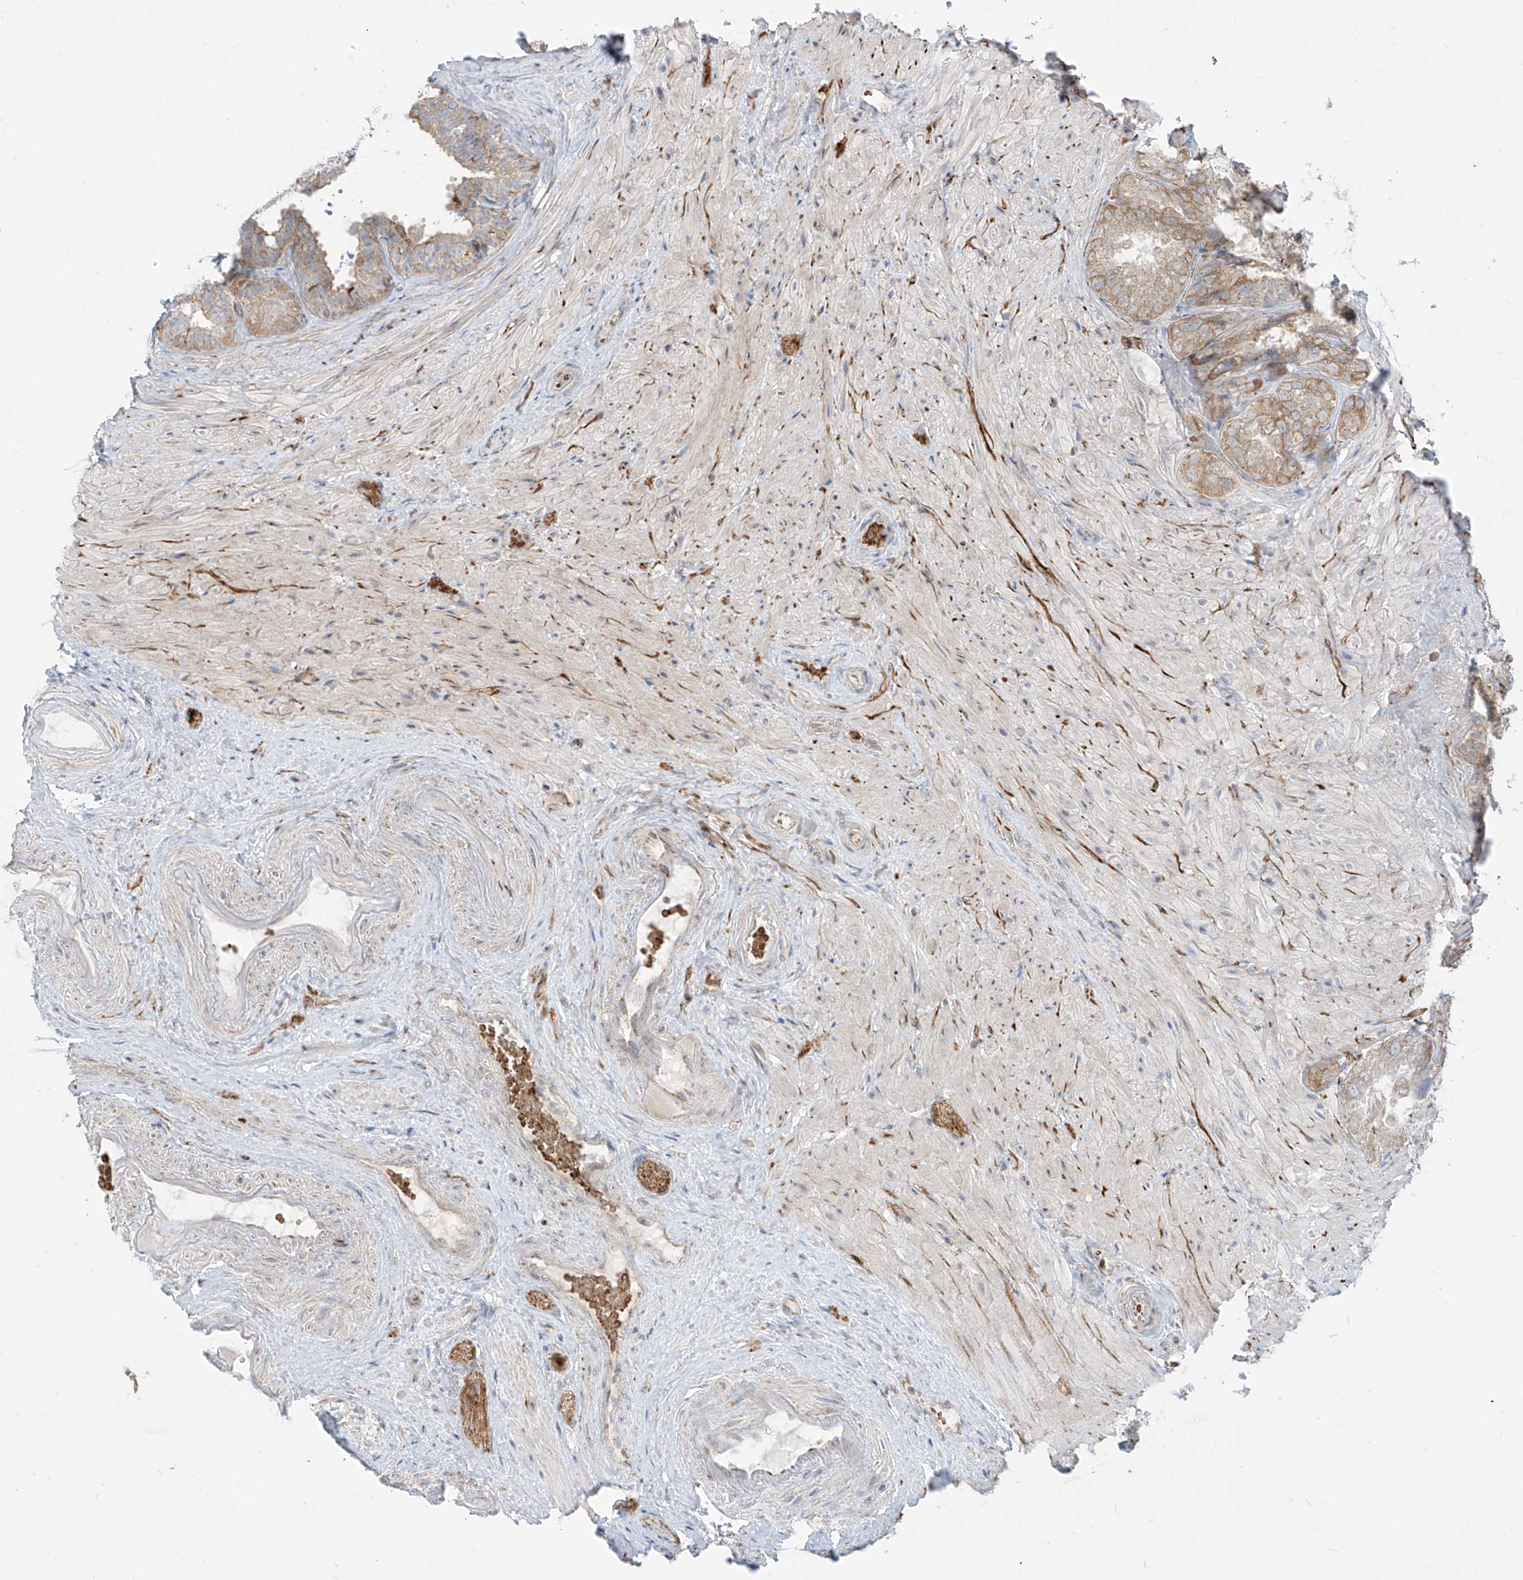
{"staining": {"intensity": "moderate", "quantity": "25%-75%", "location": "cytoplasmic/membranous"}, "tissue": "seminal vesicle", "cell_type": "Glandular cells", "image_type": "normal", "snomed": [{"axis": "morphology", "description": "Normal tissue, NOS"}, {"axis": "topography", "description": "Seminal veicle"}, {"axis": "topography", "description": "Peripheral nerve tissue"}], "caption": "A brown stain highlights moderate cytoplasmic/membranous expression of a protein in glandular cells of unremarkable seminal vesicle.", "gene": "ARHGEF40", "patient": {"sex": "male", "age": 63}}